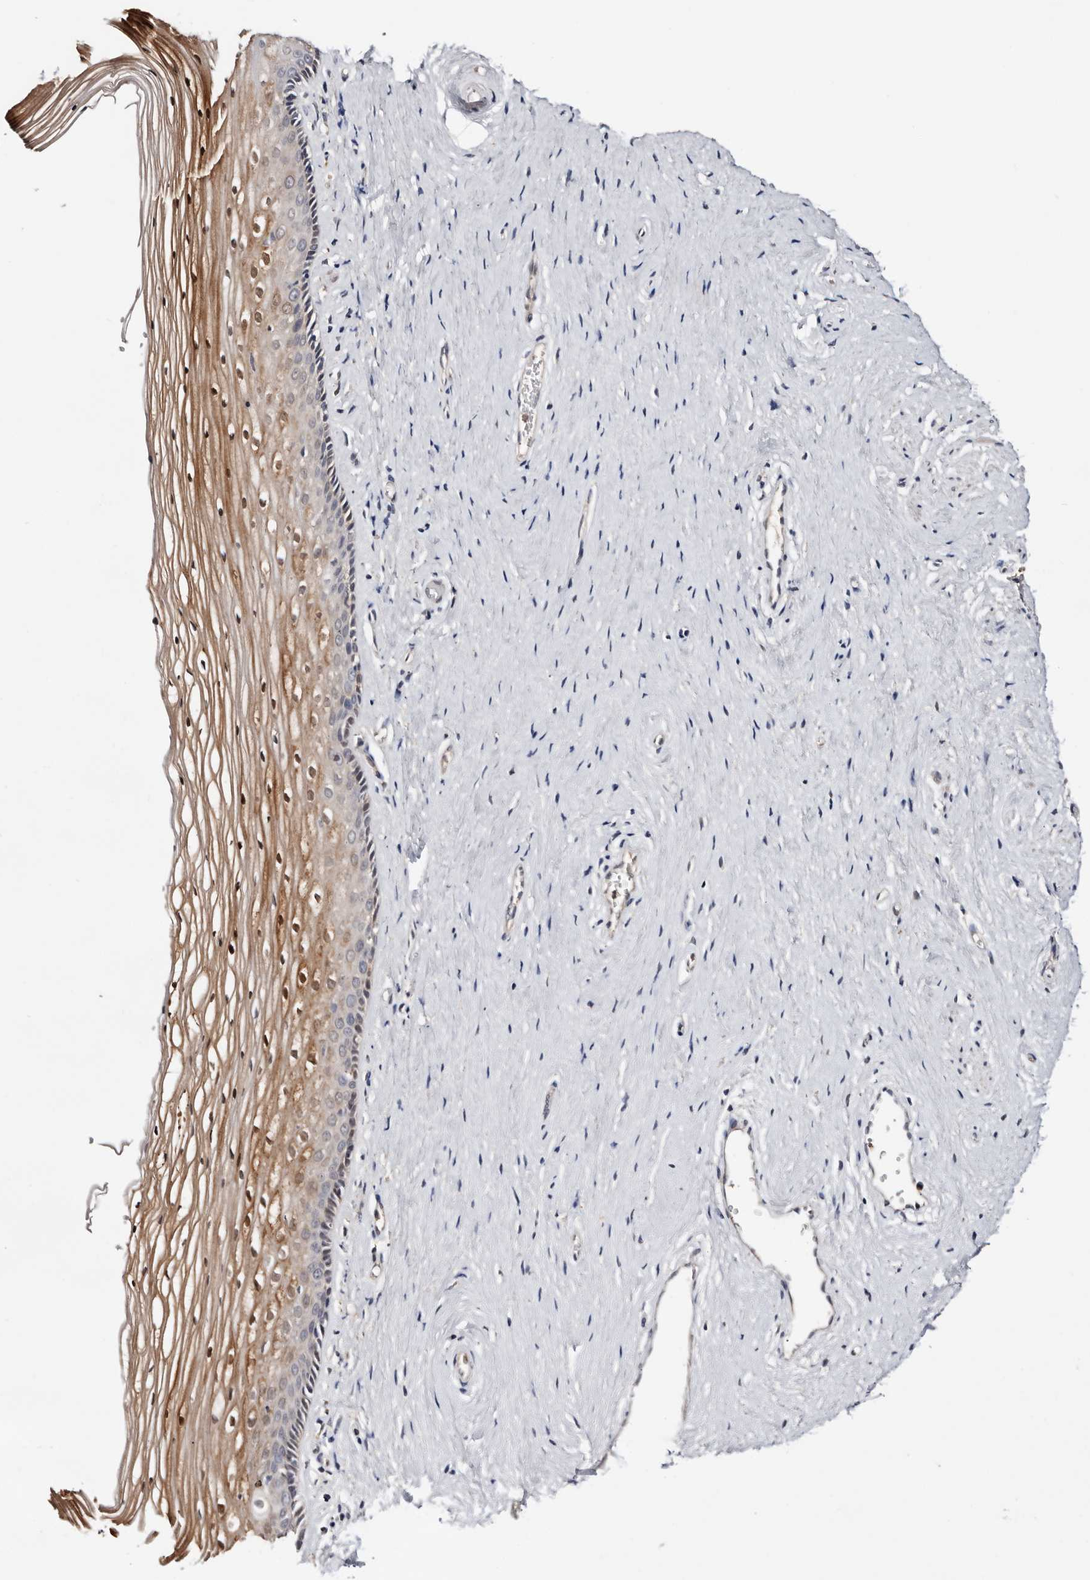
{"staining": {"intensity": "moderate", "quantity": ">75%", "location": "cytoplasmic/membranous,nuclear"}, "tissue": "vagina", "cell_type": "Squamous epithelial cells", "image_type": "normal", "snomed": [{"axis": "morphology", "description": "Normal tissue, NOS"}, {"axis": "topography", "description": "Vagina"}], "caption": "Vagina stained with IHC displays moderate cytoplasmic/membranous,nuclear expression in approximately >75% of squamous epithelial cells. (Brightfield microscopy of DAB IHC at high magnification).", "gene": "TP53I3", "patient": {"sex": "female", "age": 46}}